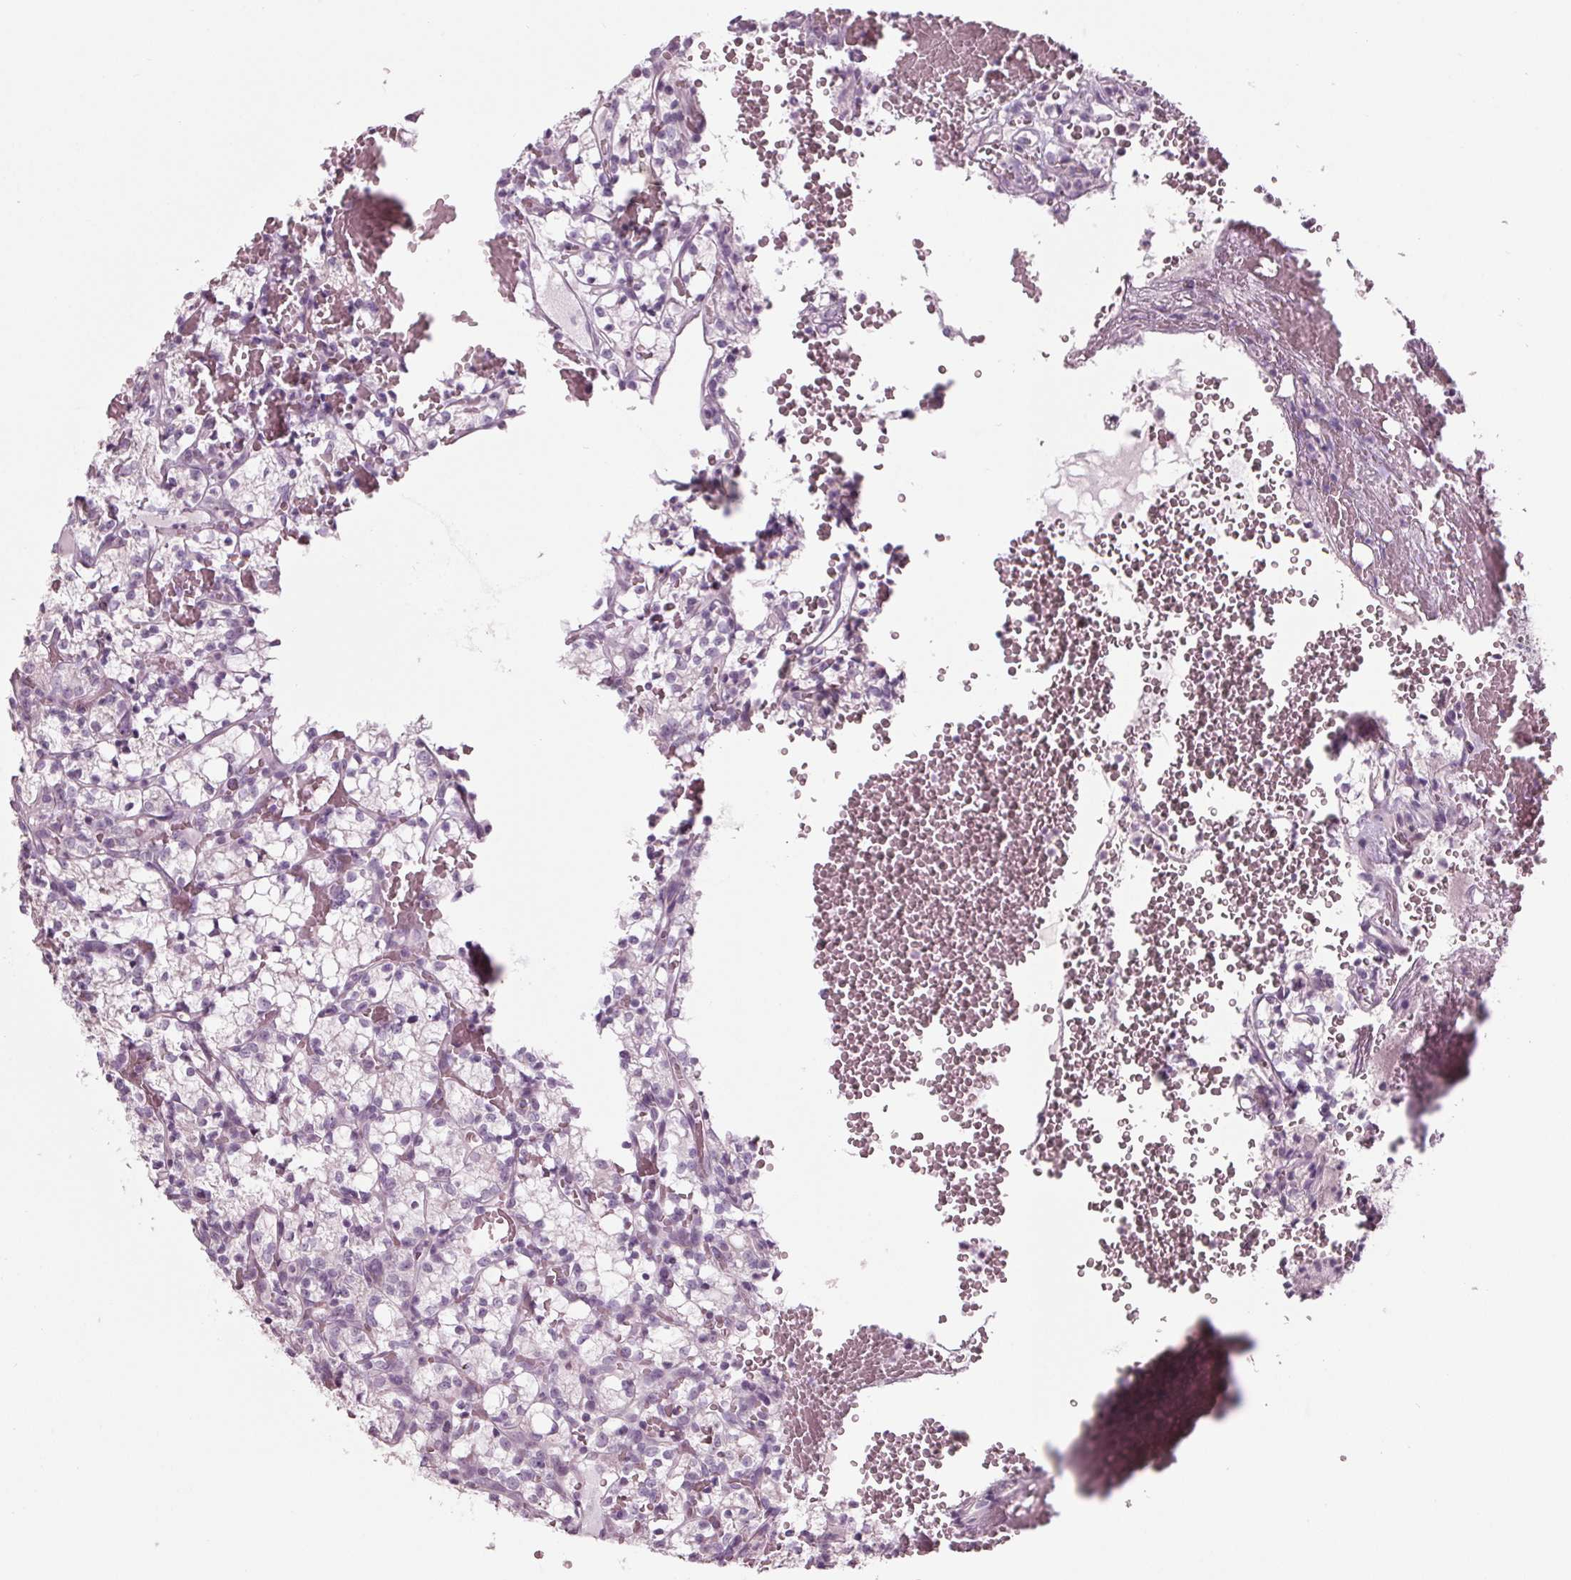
{"staining": {"intensity": "negative", "quantity": "none", "location": "none"}, "tissue": "renal cancer", "cell_type": "Tumor cells", "image_type": "cancer", "snomed": [{"axis": "morphology", "description": "Adenocarcinoma, NOS"}, {"axis": "topography", "description": "Kidney"}], "caption": "Renal cancer (adenocarcinoma) was stained to show a protein in brown. There is no significant staining in tumor cells.", "gene": "TNNC2", "patient": {"sex": "female", "age": 69}}